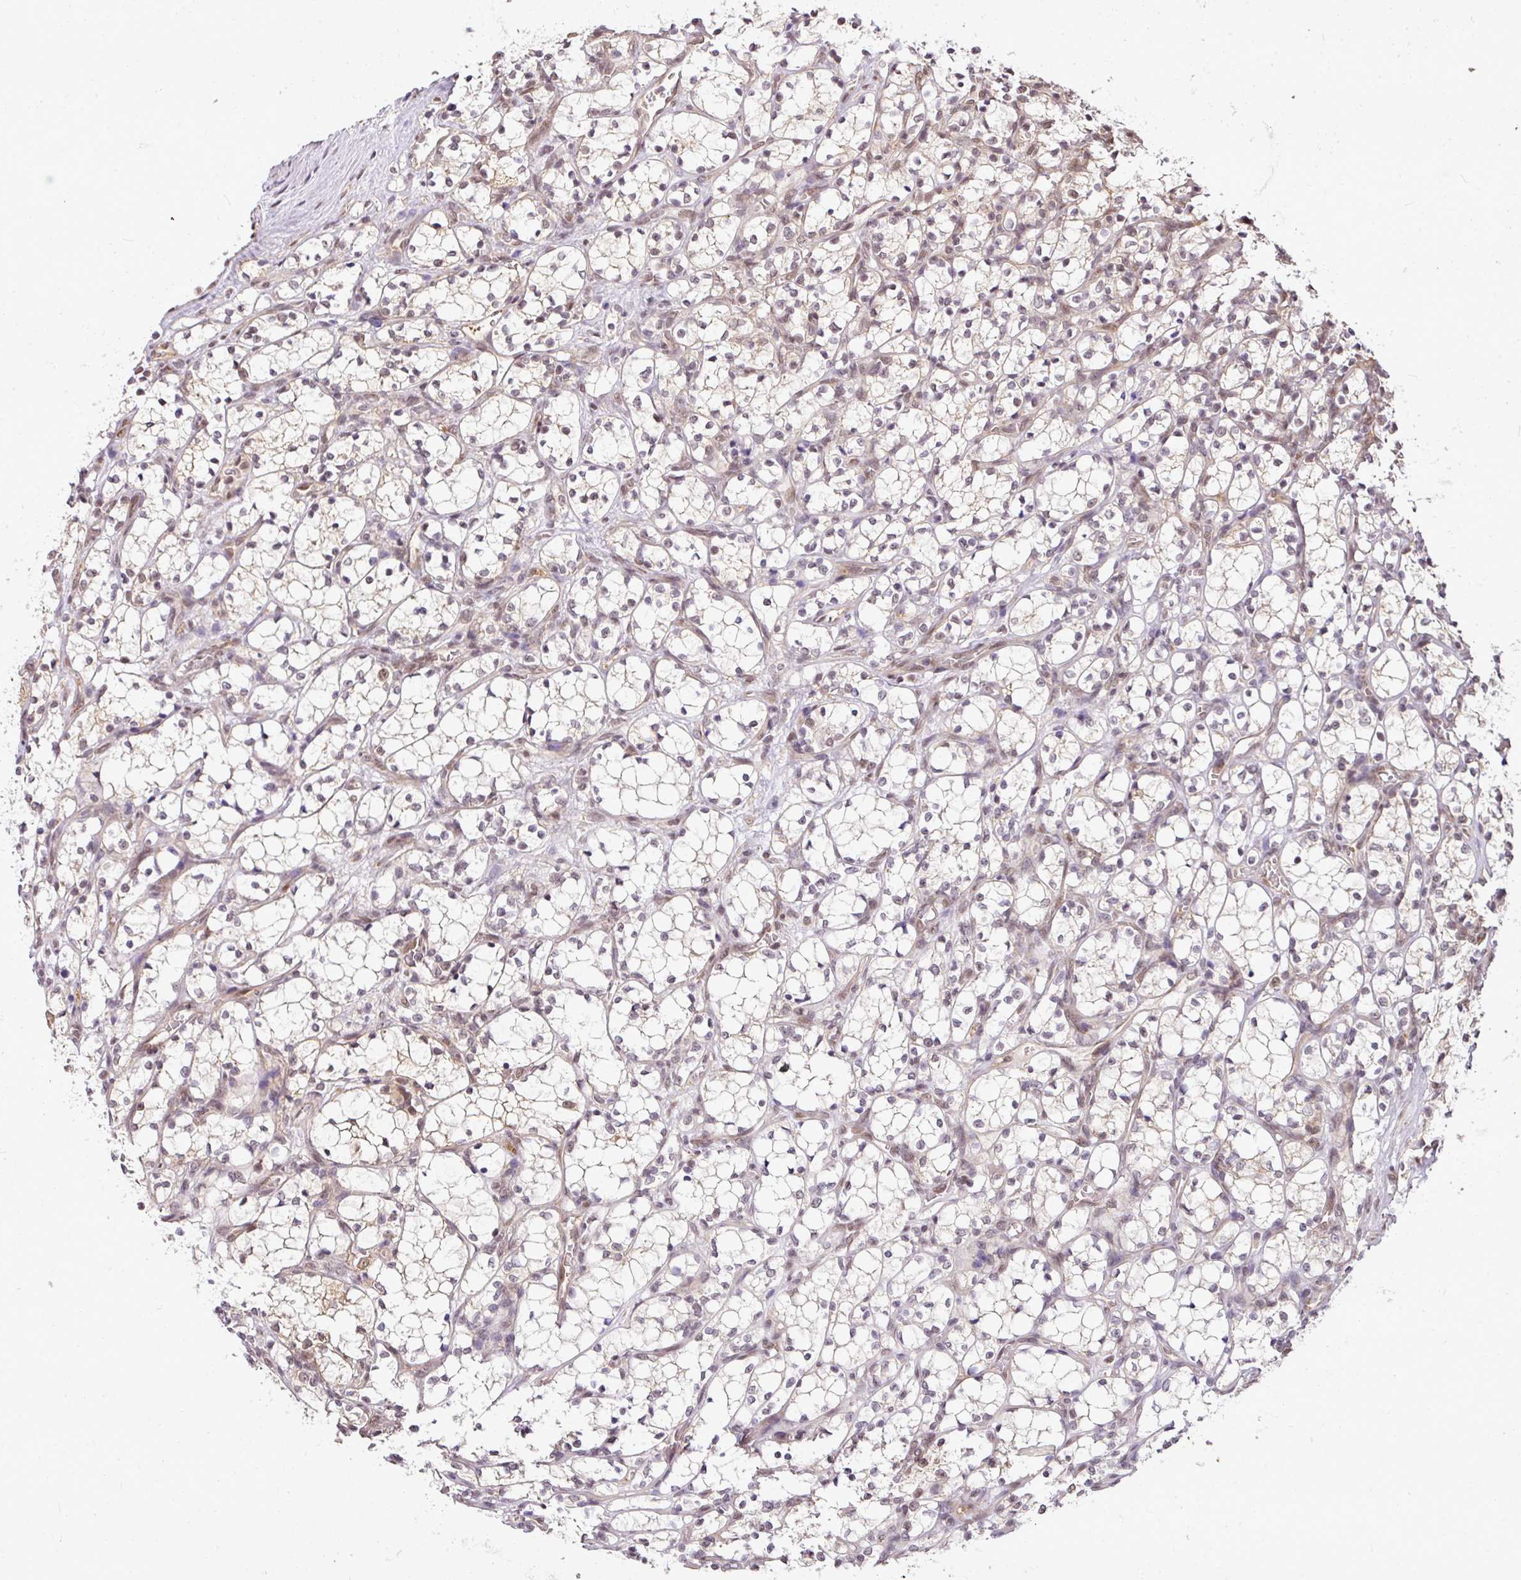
{"staining": {"intensity": "negative", "quantity": "none", "location": "none"}, "tissue": "renal cancer", "cell_type": "Tumor cells", "image_type": "cancer", "snomed": [{"axis": "morphology", "description": "Adenocarcinoma, NOS"}, {"axis": "topography", "description": "Kidney"}], "caption": "Human renal cancer (adenocarcinoma) stained for a protein using immunohistochemistry shows no staining in tumor cells.", "gene": "C1orf226", "patient": {"sex": "female", "age": 69}}